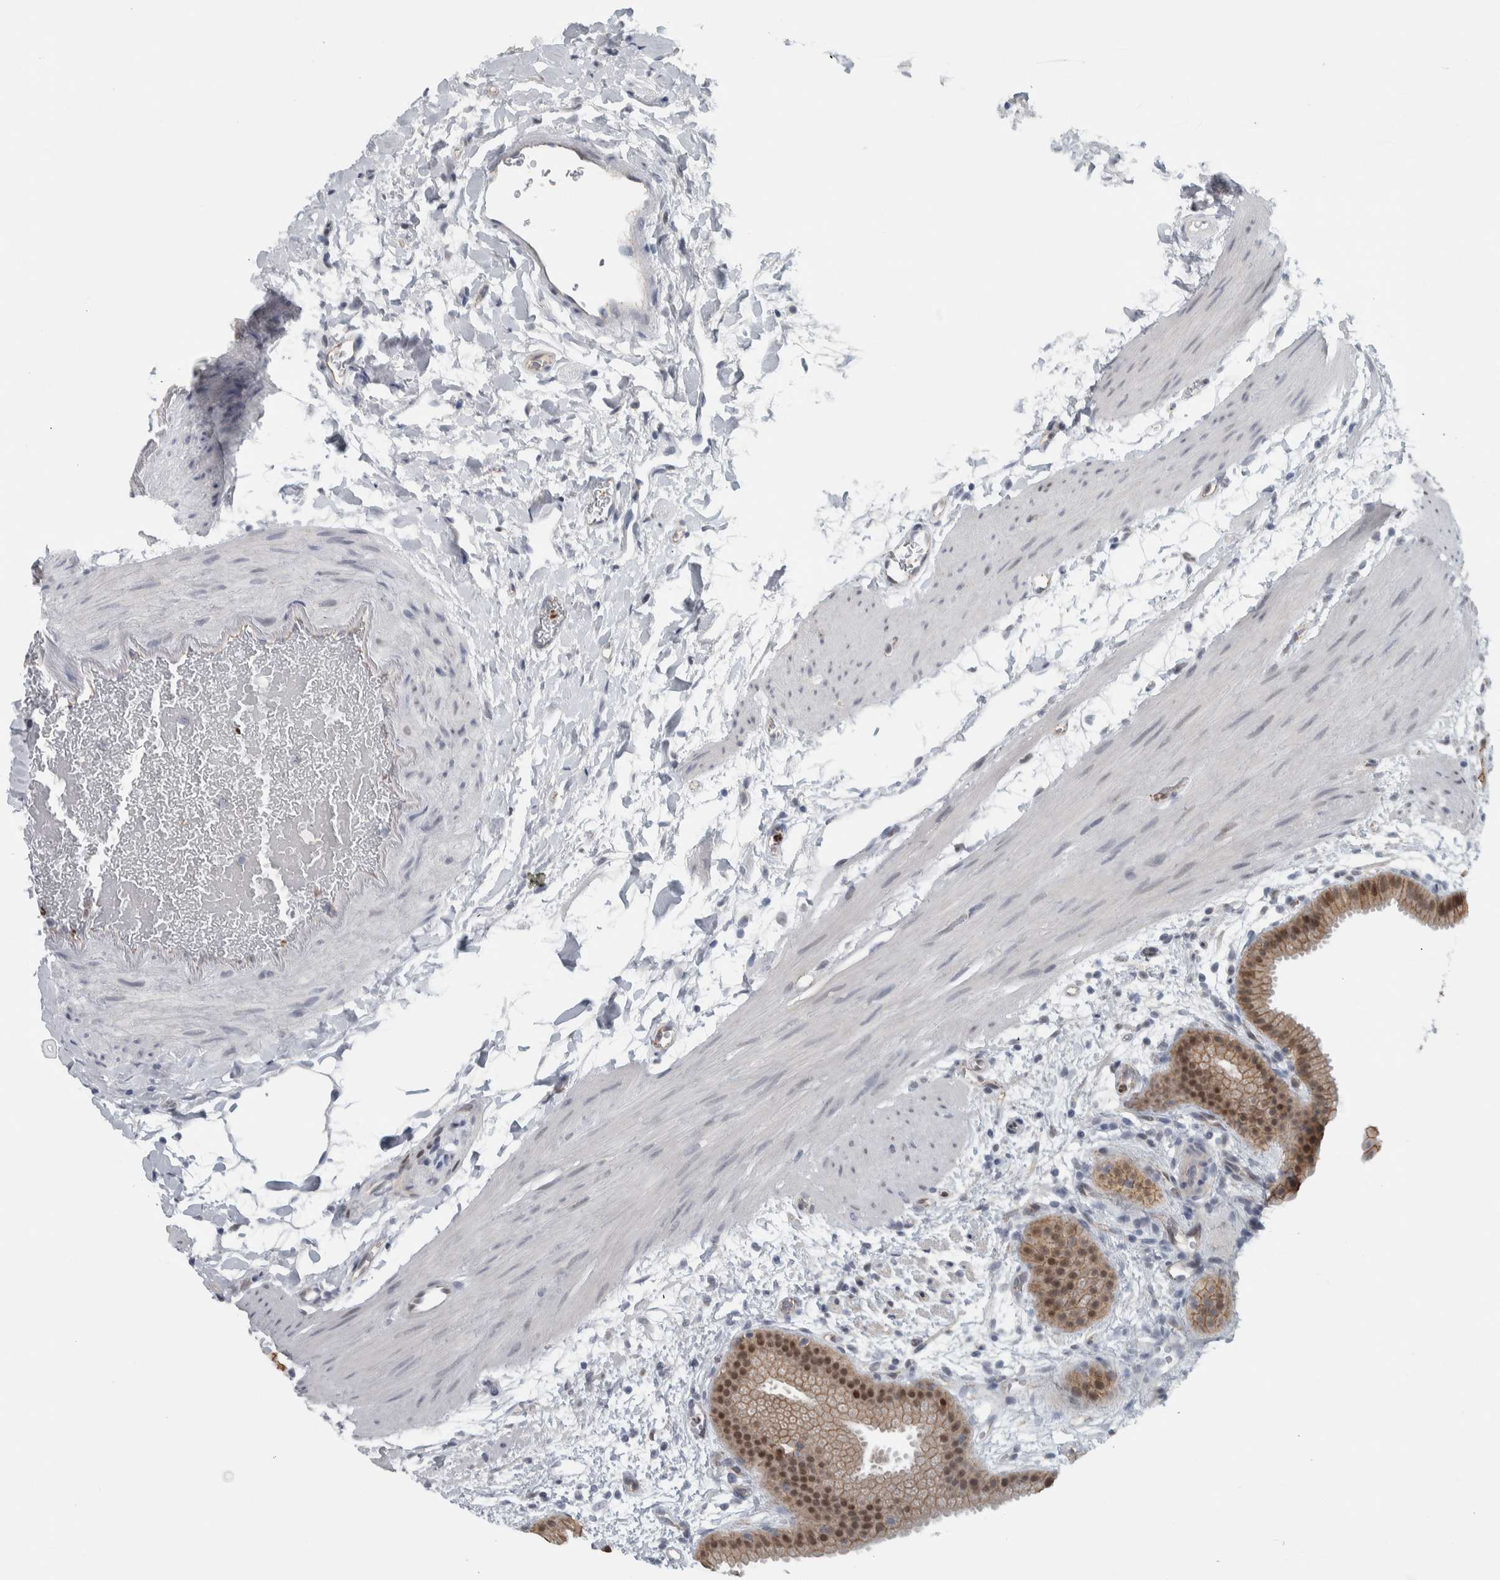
{"staining": {"intensity": "moderate", "quantity": ">75%", "location": "cytoplasmic/membranous,nuclear"}, "tissue": "gallbladder", "cell_type": "Glandular cells", "image_type": "normal", "snomed": [{"axis": "morphology", "description": "Normal tissue, NOS"}, {"axis": "topography", "description": "Gallbladder"}], "caption": "Immunohistochemistry (IHC) photomicrograph of unremarkable gallbladder: human gallbladder stained using IHC displays medium levels of moderate protein expression localized specifically in the cytoplasmic/membranous,nuclear of glandular cells, appearing as a cytoplasmic/membranous,nuclear brown color.", "gene": "ADPRM", "patient": {"sex": "female", "age": 64}}